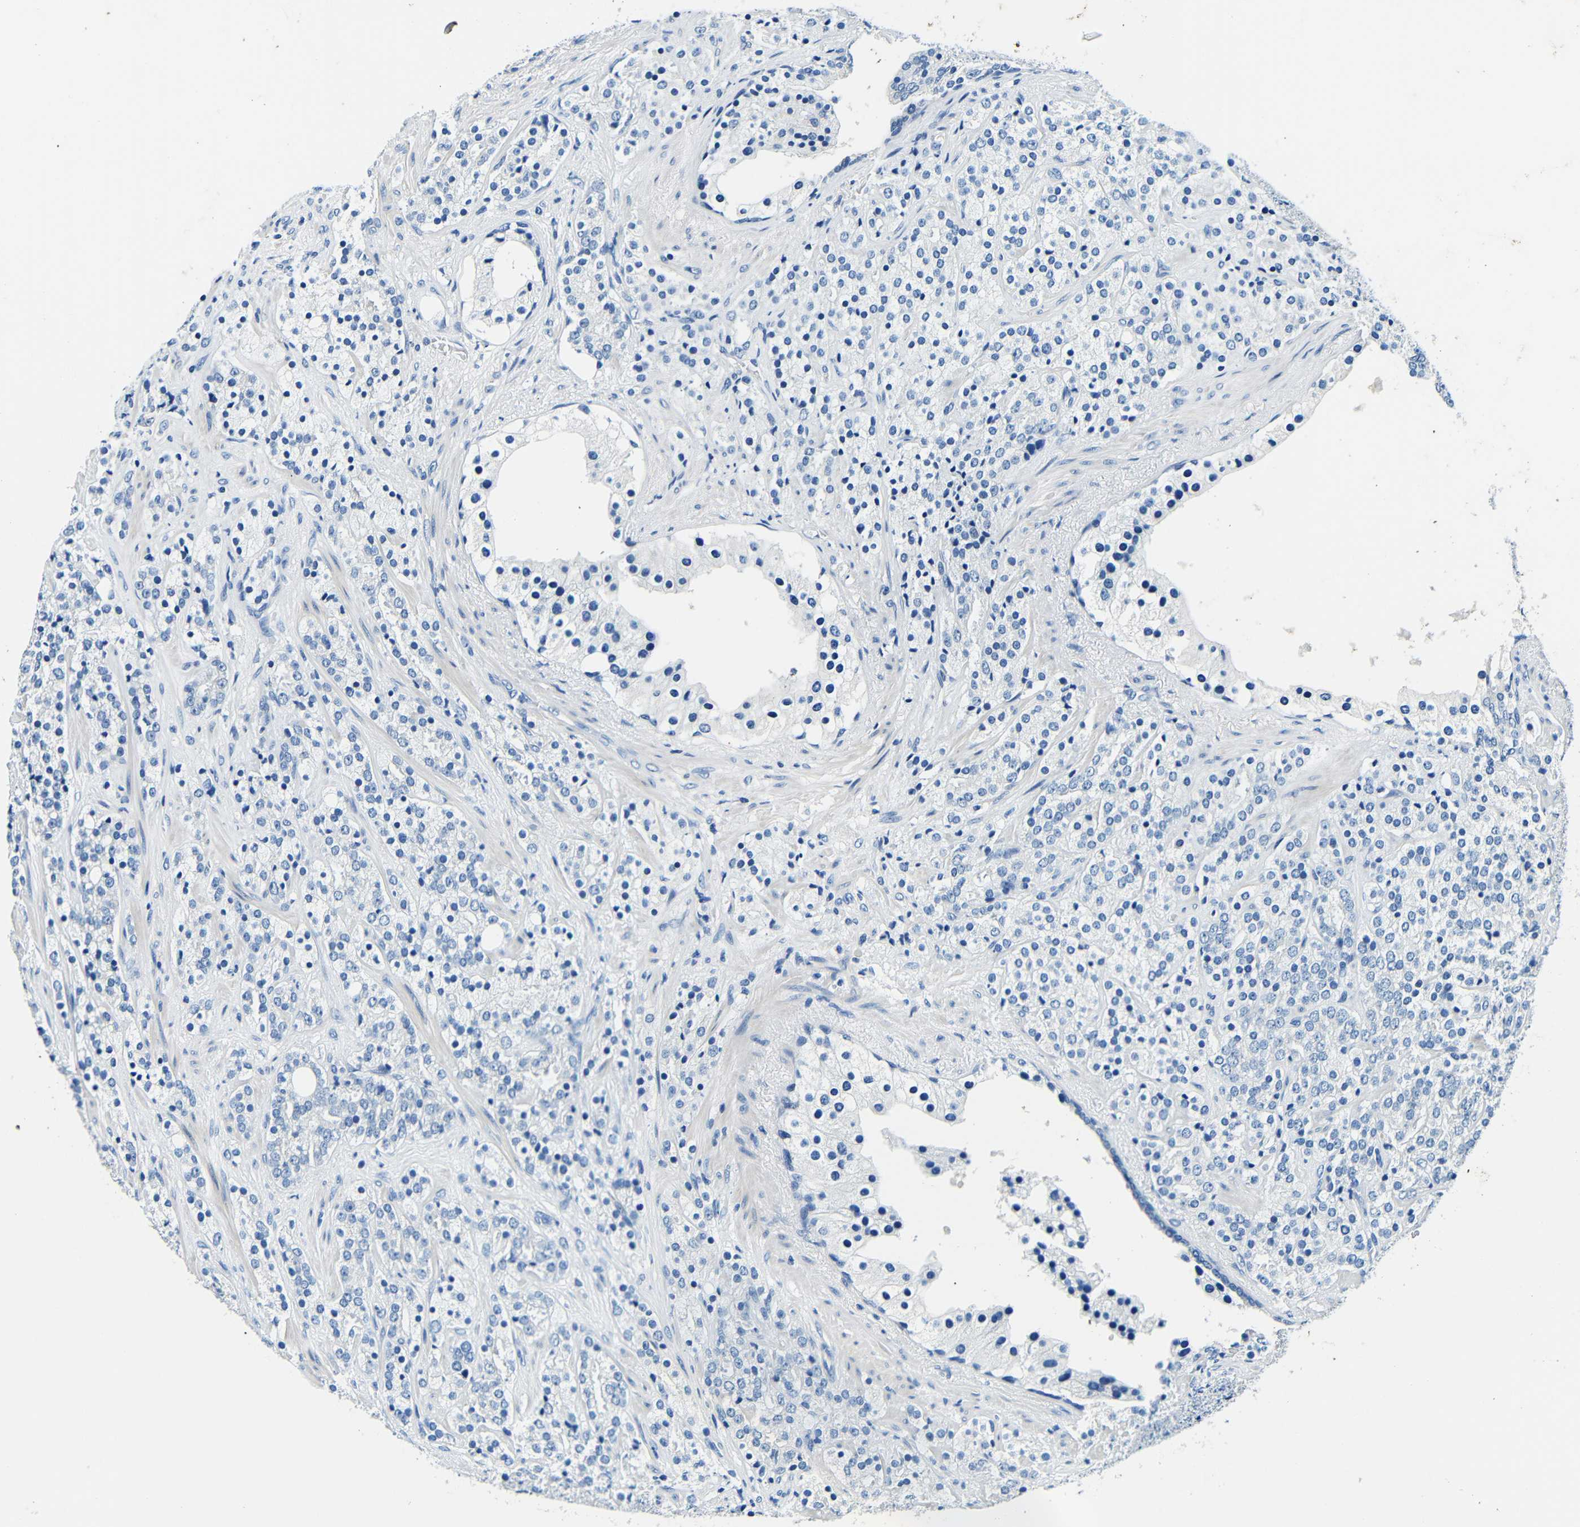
{"staining": {"intensity": "negative", "quantity": "none", "location": "none"}, "tissue": "prostate cancer", "cell_type": "Tumor cells", "image_type": "cancer", "snomed": [{"axis": "morphology", "description": "Adenocarcinoma, High grade"}, {"axis": "topography", "description": "Prostate"}], "caption": "DAB immunohistochemical staining of prostate cancer (high-grade adenocarcinoma) shows no significant positivity in tumor cells.", "gene": "FMO5", "patient": {"sex": "male", "age": 71}}